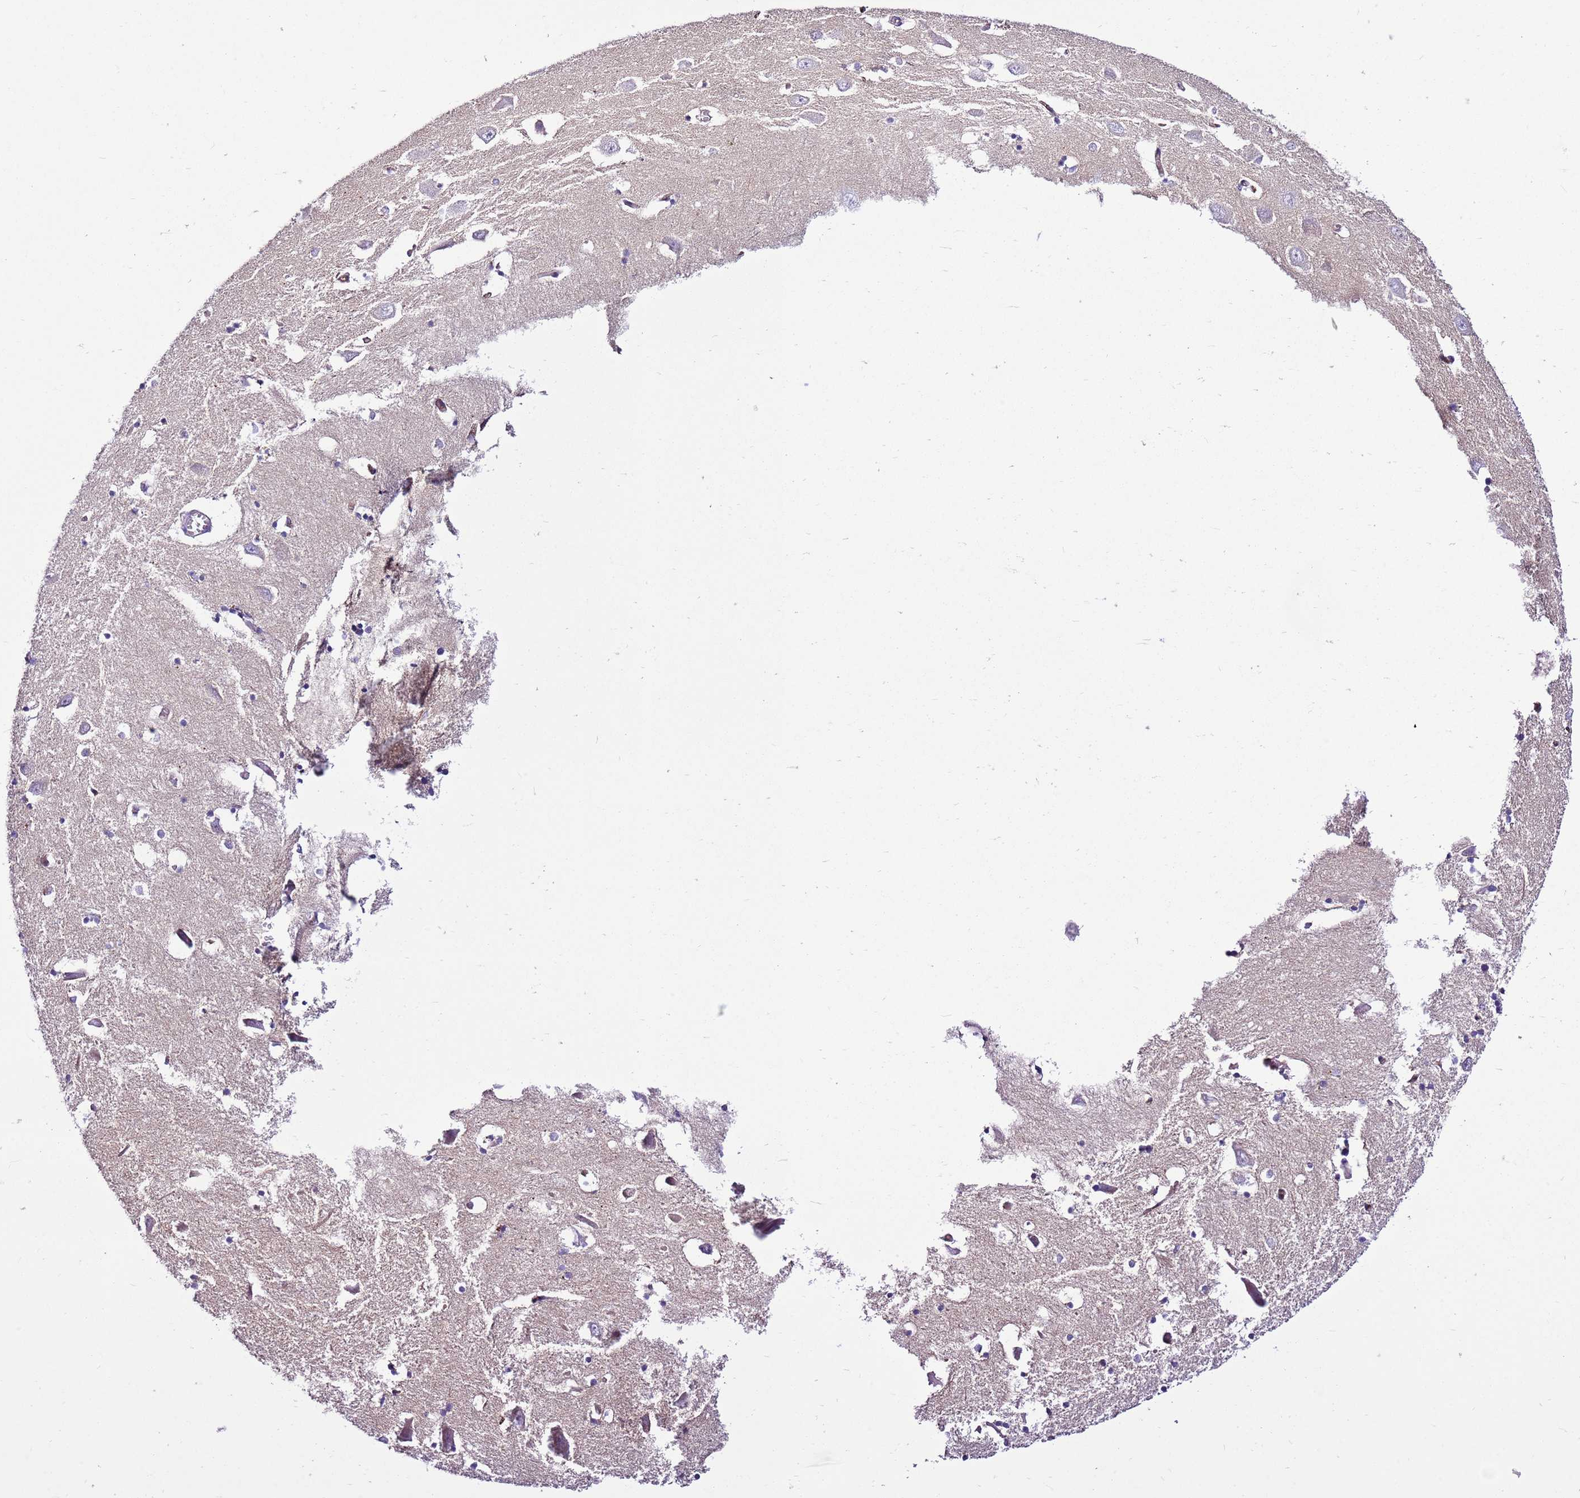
{"staining": {"intensity": "negative", "quantity": "none", "location": "none"}, "tissue": "hippocampus", "cell_type": "Glial cells", "image_type": "normal", "snomed": [{"axis": "morphology", "description": "Normal tissue, NOS"}, {"axis": "topography", "description": "Hippocampus"}], "caption": "This image is of normal hippocampus stained with immunohistochemistry to label a protein in brown with the nuclei are counter-stained blue. There is no positivity in glial cells. (Stains: DAB immunohistochemistry with hematoxylin counter stain, Microscopy: brightfield microscopy at high magnification).", "gene": "SLC38A5", "patient": {"sex": "male", "age": 70}}